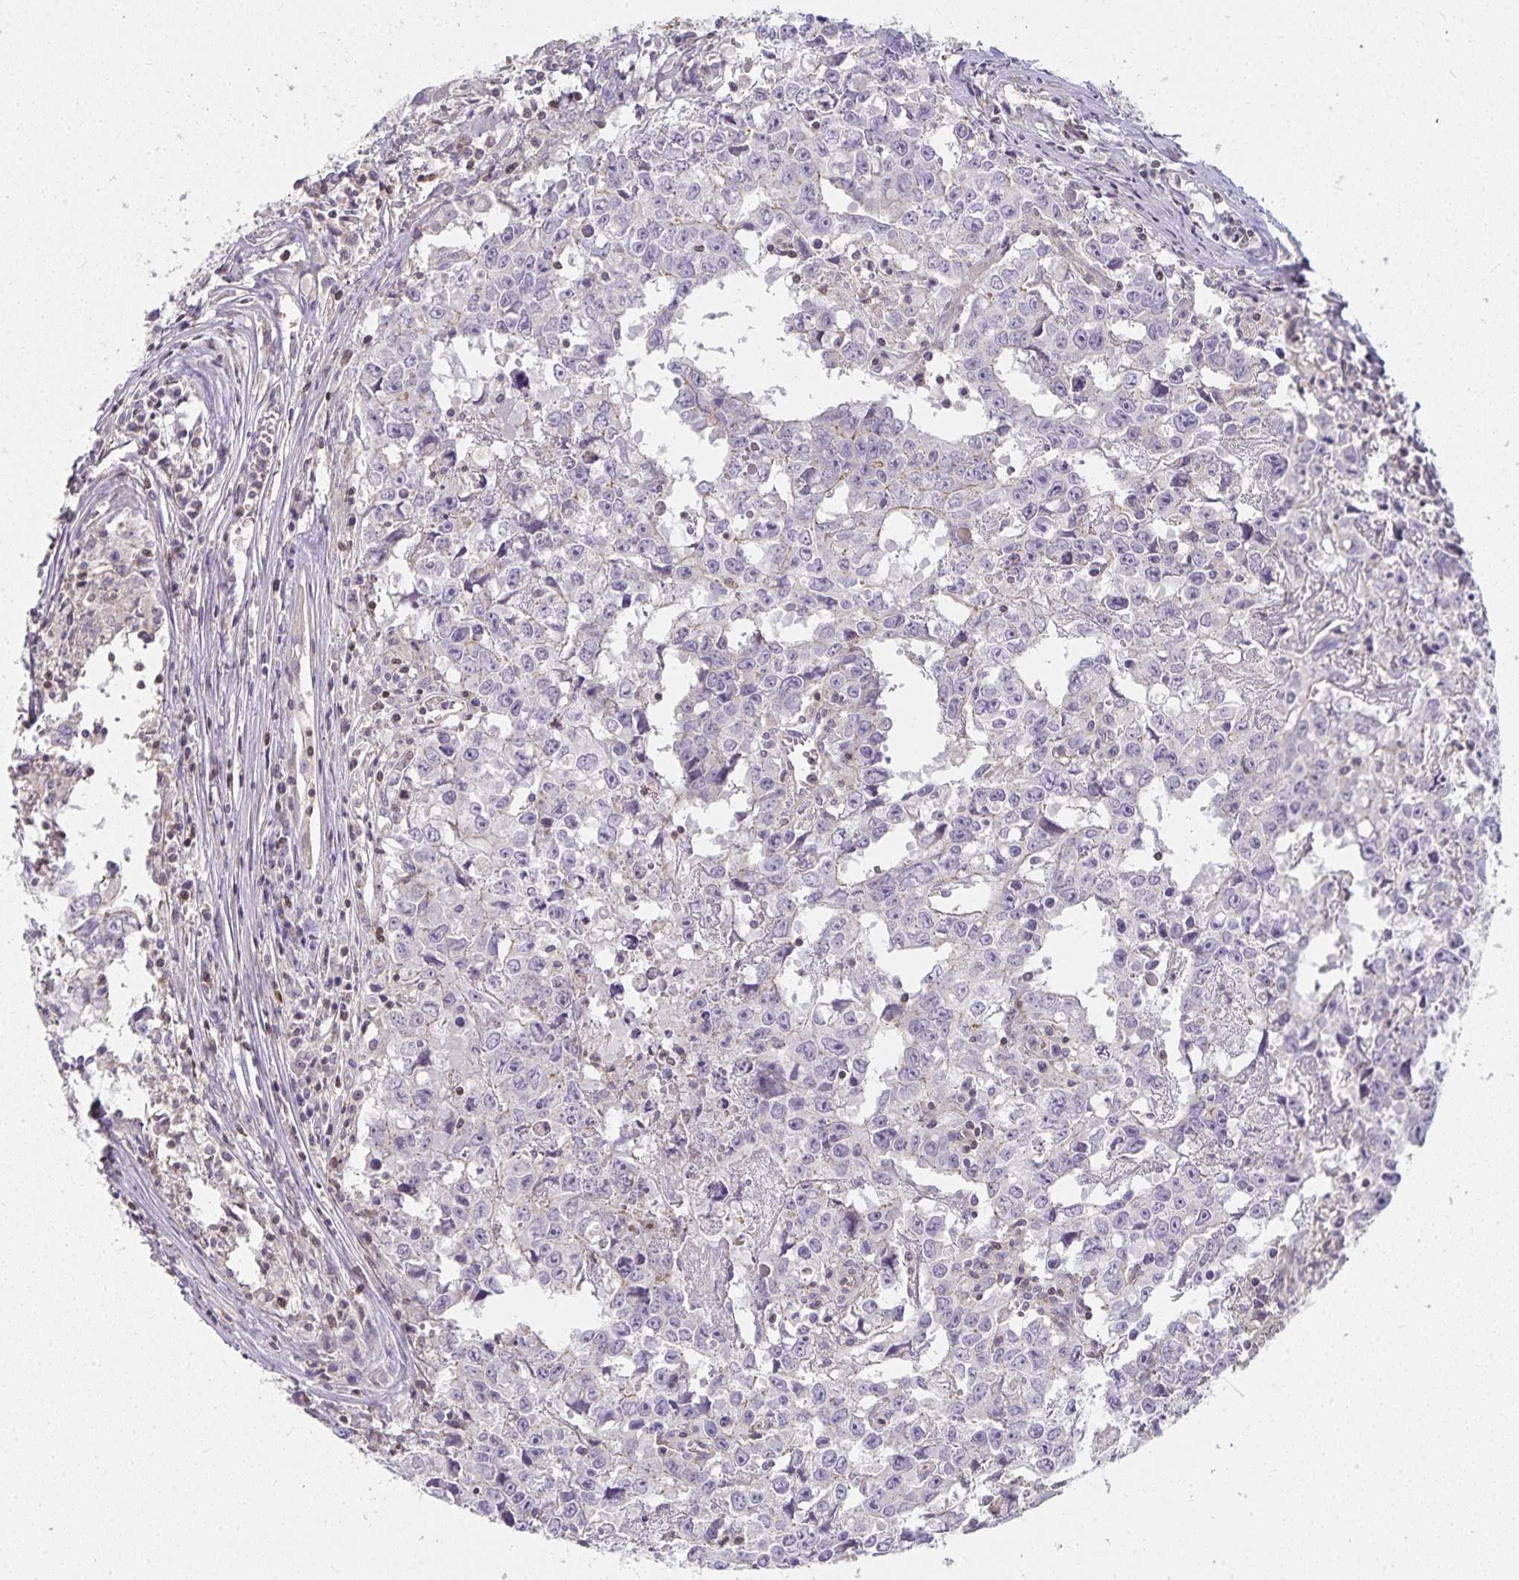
{"staining": {"intensity": "negative", "quantity": "none", "location": "none"}, "tissue": "testis cancer", "cell_type": "Tumor cells", "image_type": "cancer", "snomed": [{"axis": "morphology", "description": "Carcinoma, Embryonal, NOS"}, {"axis": "topography", "description": "Testis"}], "caption": "Tumor cells are negative for protein expression in human embryonal carcinoma (testis).", "gene": "GATA3", "patient": {"sex": "male", "age": 22}}